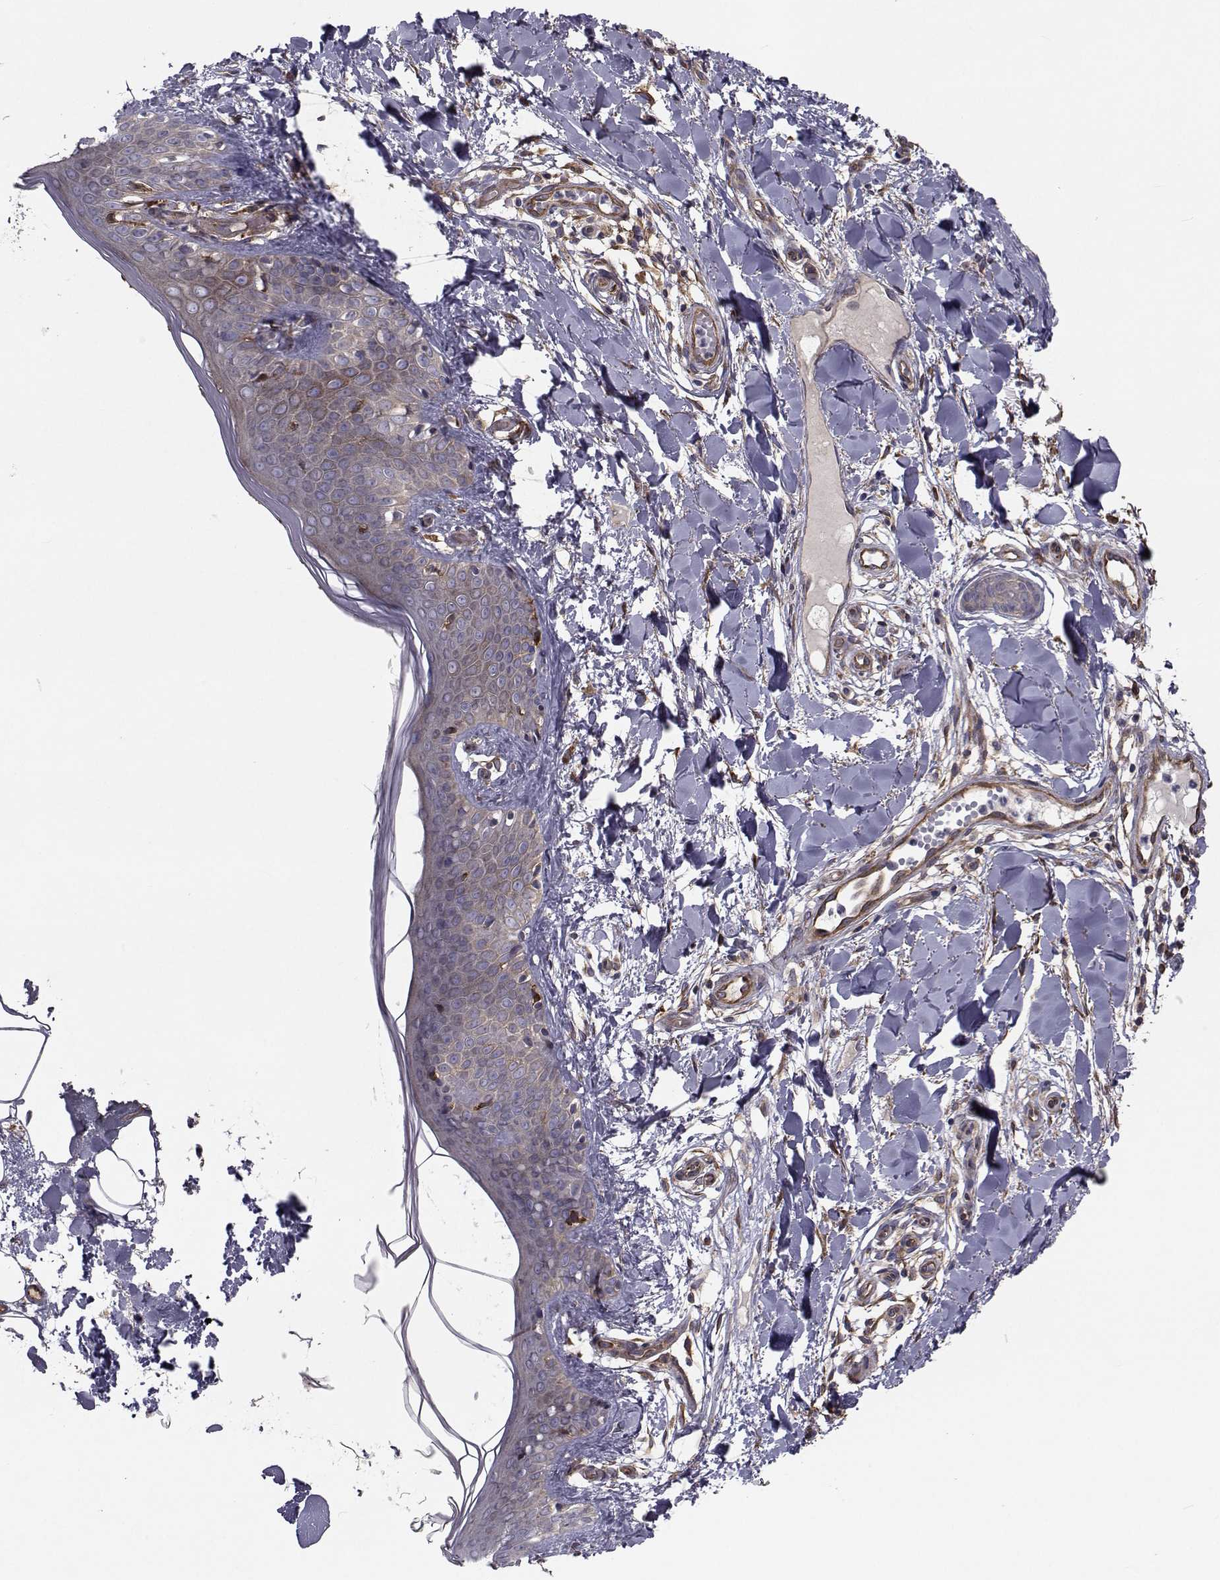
{"staining": {"intensity": "strong", "quantity": ">75%", "location": "cytoplasmic/membranous"}, "tissue": "skin", "cell_type": "Fibroblasts", "image_type": "normal", "snomed": [{"axis": "morphology", "description": "Normal tissue, NOS"}, {"axis": "topography", "description": "Skin"}], "caption": "The immunohistochemical stain highlights strong cytoplasmic/membranous positivity in fibroblasts of unremarkable skin. (DAB (3,3'-diaminobenzidine) IHC, brown staining for protein, blue staining for nuclei).", "gene": "TRIP10", "patient": {"sex": "female", "age": 34}}